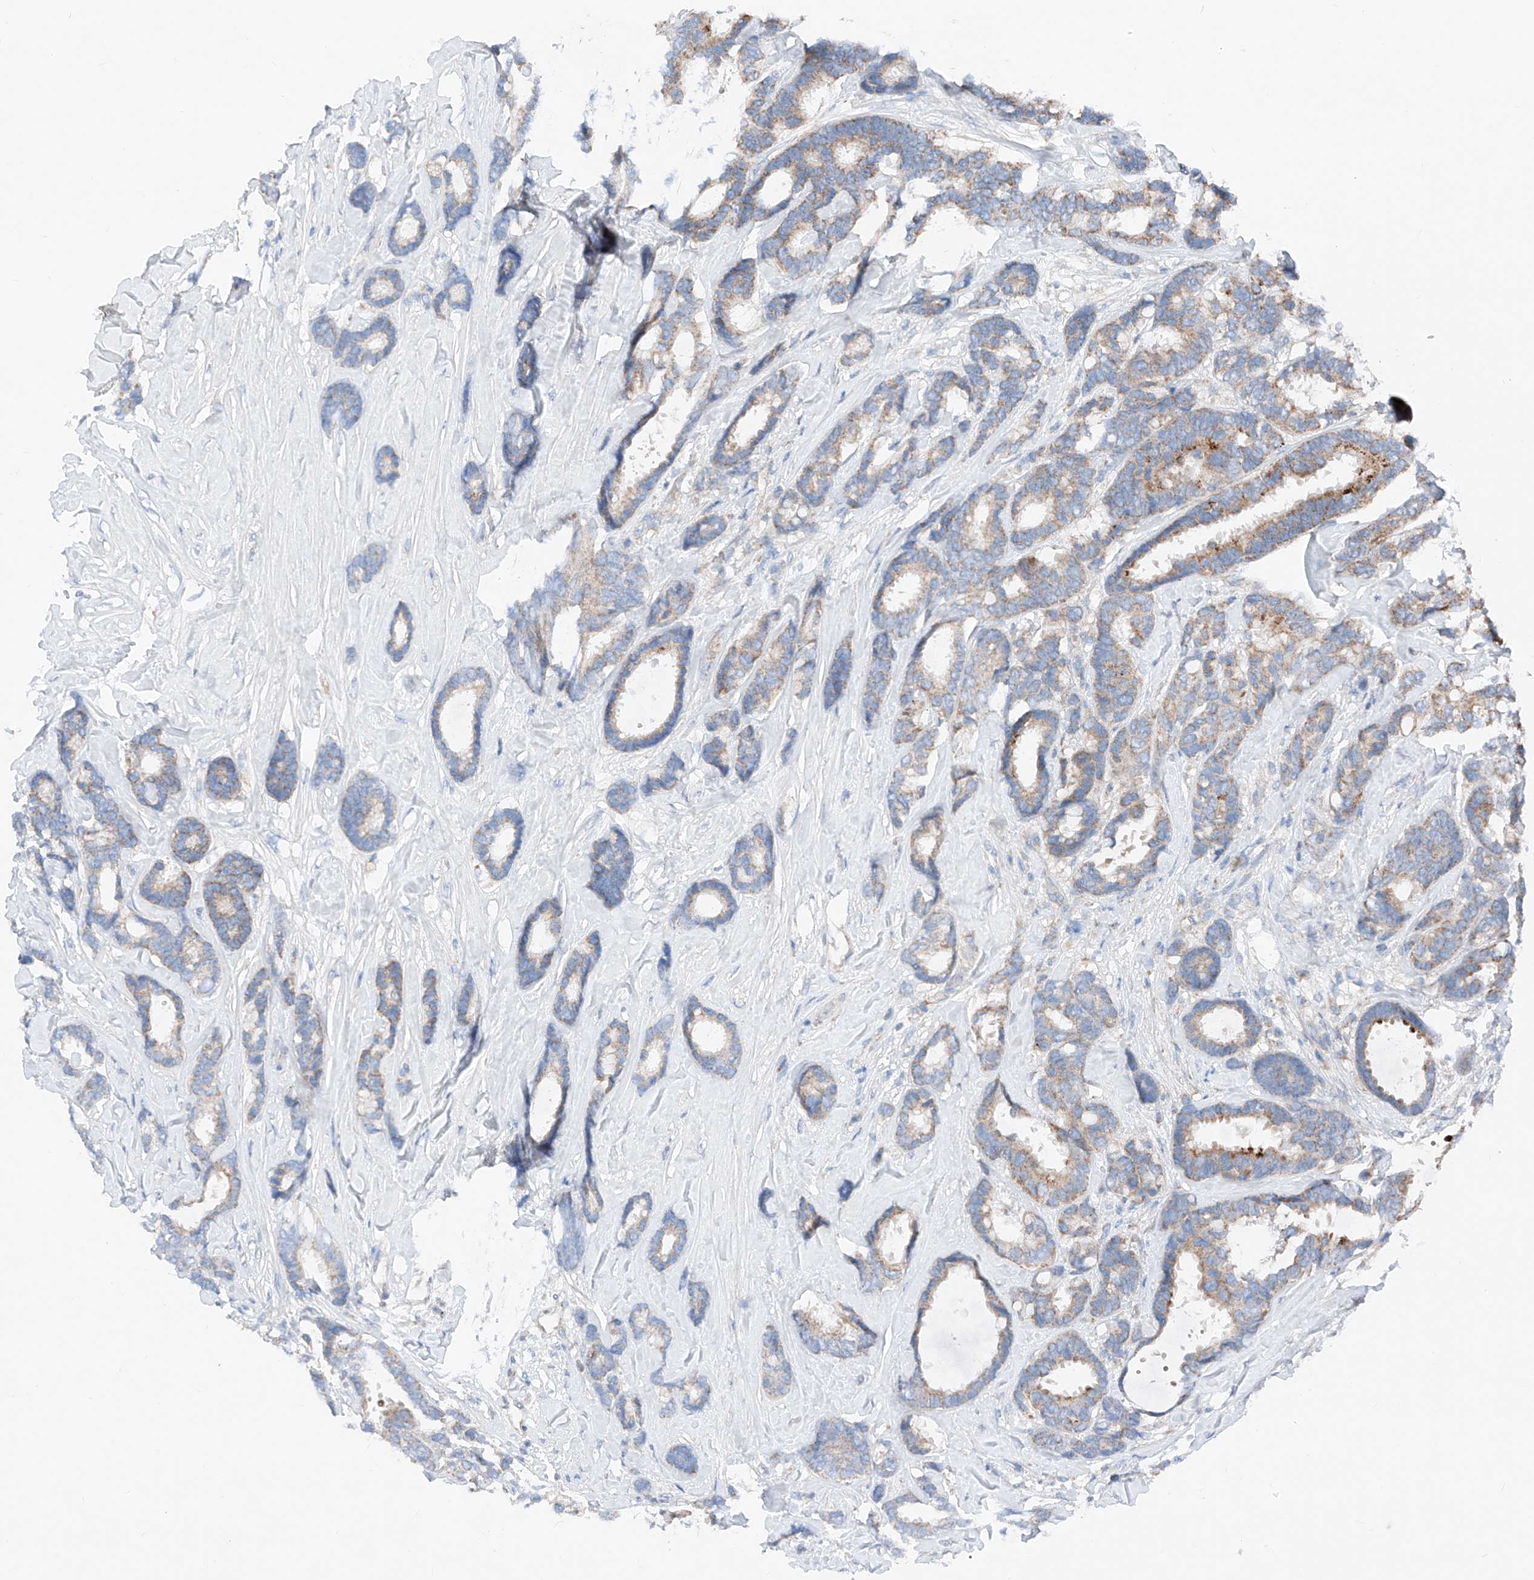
{"staining": {"intensity": "moderate", "quantity": "<25%", "location": "cytoplasmic/membranous"}, "tissue": "breast cancer", "cell_type": "Tumor cells", "image_type": "cancer", "snomed": [{"axis": "morphology", "description": "Duct carcinoma"}, {"axis": "topography", "description": "Breast"}], "caption": "The histopathology image displays a brown stain indicating the presence of a protein in the cytoplasmic/membranous of tumor cells in breast cancer.", "gene": "MRAP", "patient": {"sex": "female", "age": 87}}